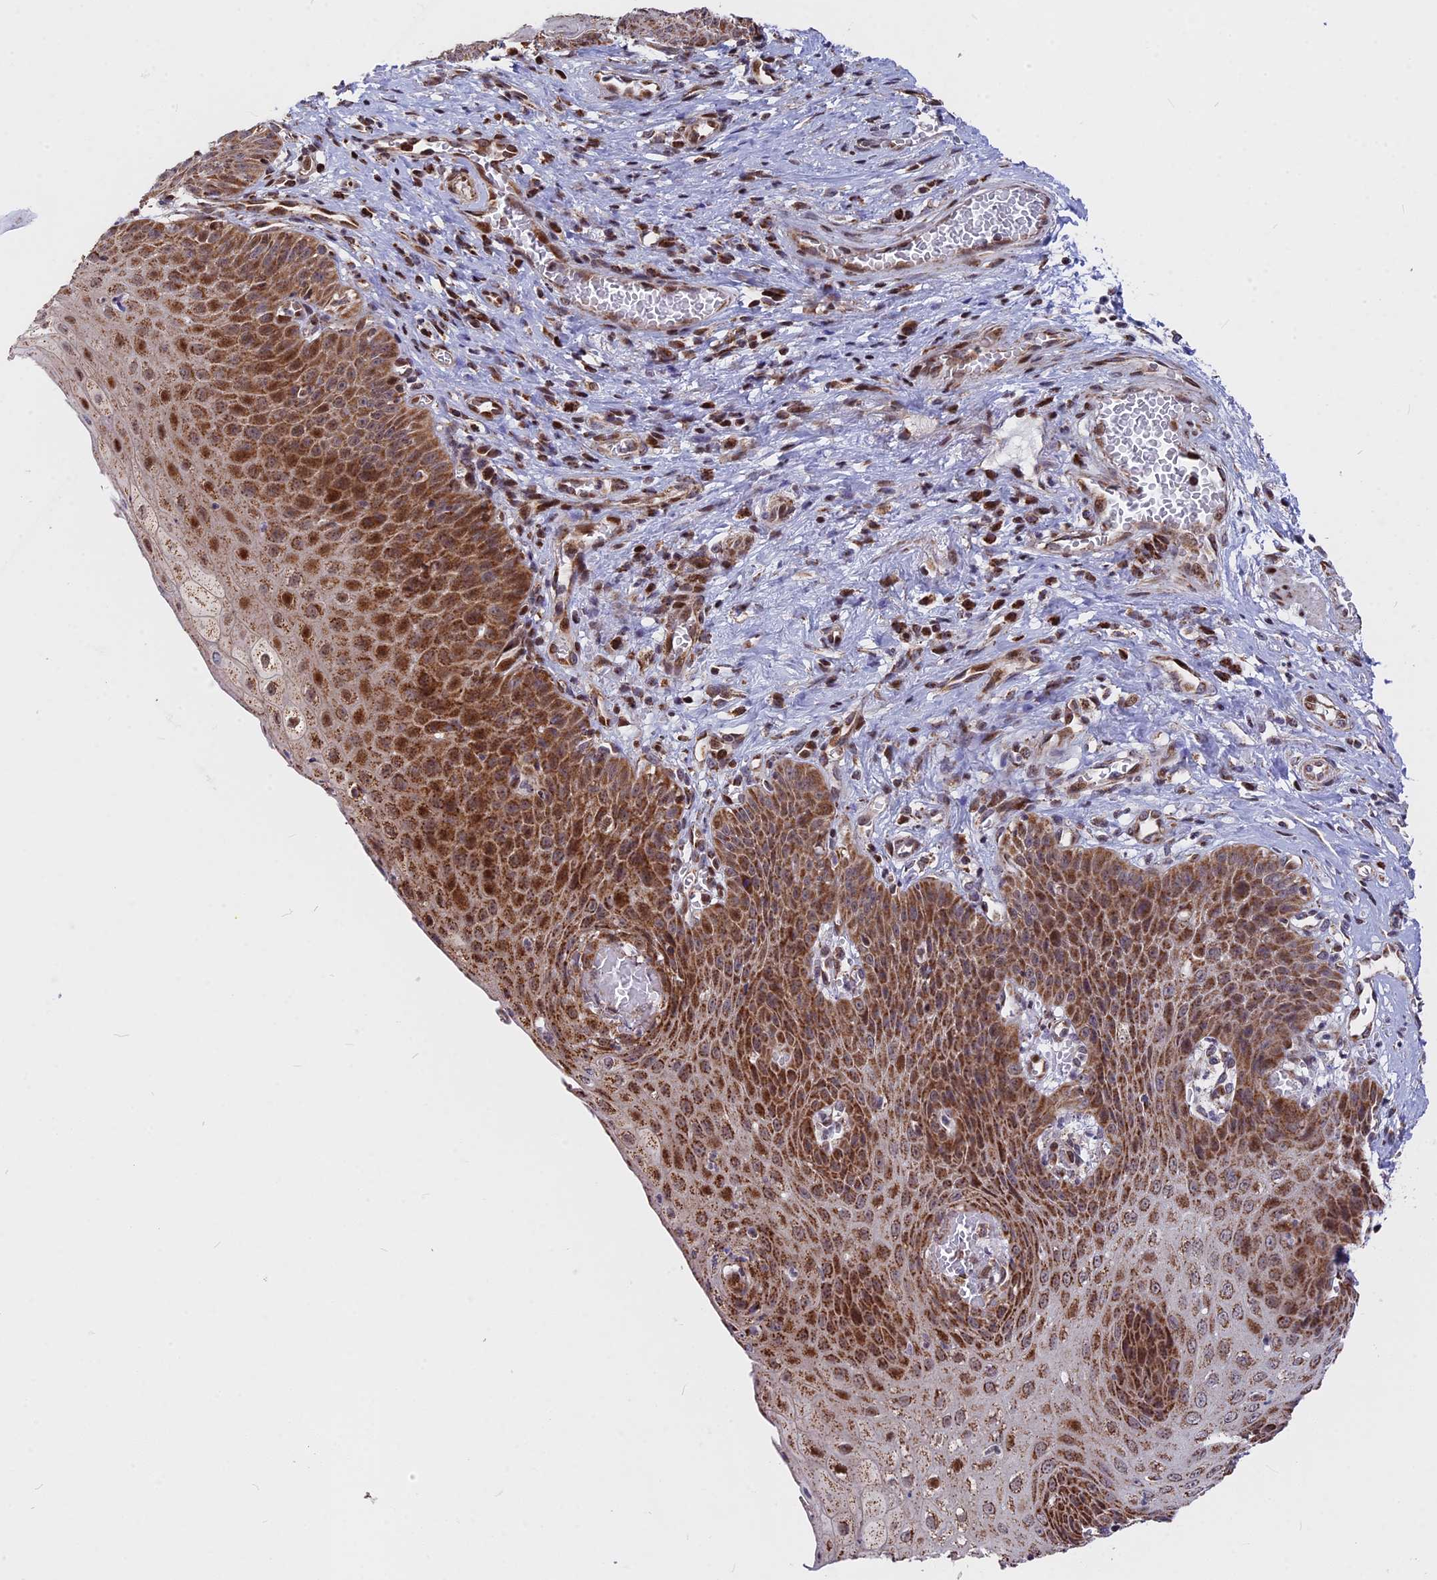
{"staining": {"intensity": "strong", "quantity": ">75%", "location": "cytoplasmic/membranous,nuclear"}, "tissue": "esophagus", "cell_type": "Squamous epithelial cells", "image_type": "normal", "snomed": [{"axis": "morphology", "description": "Normal tissue, NOS"}, {"axis": "topography", "description": "Esophagus"}], "caption": "This is a micrograph of immunohistochemistry staining of benign esophagus, which shows strong staining in the cytoplasmic/membranous,nuclear of squamous epithelial cells.", "gene": "FAM174C", "patient": {"sex": "male", "age": 71}}